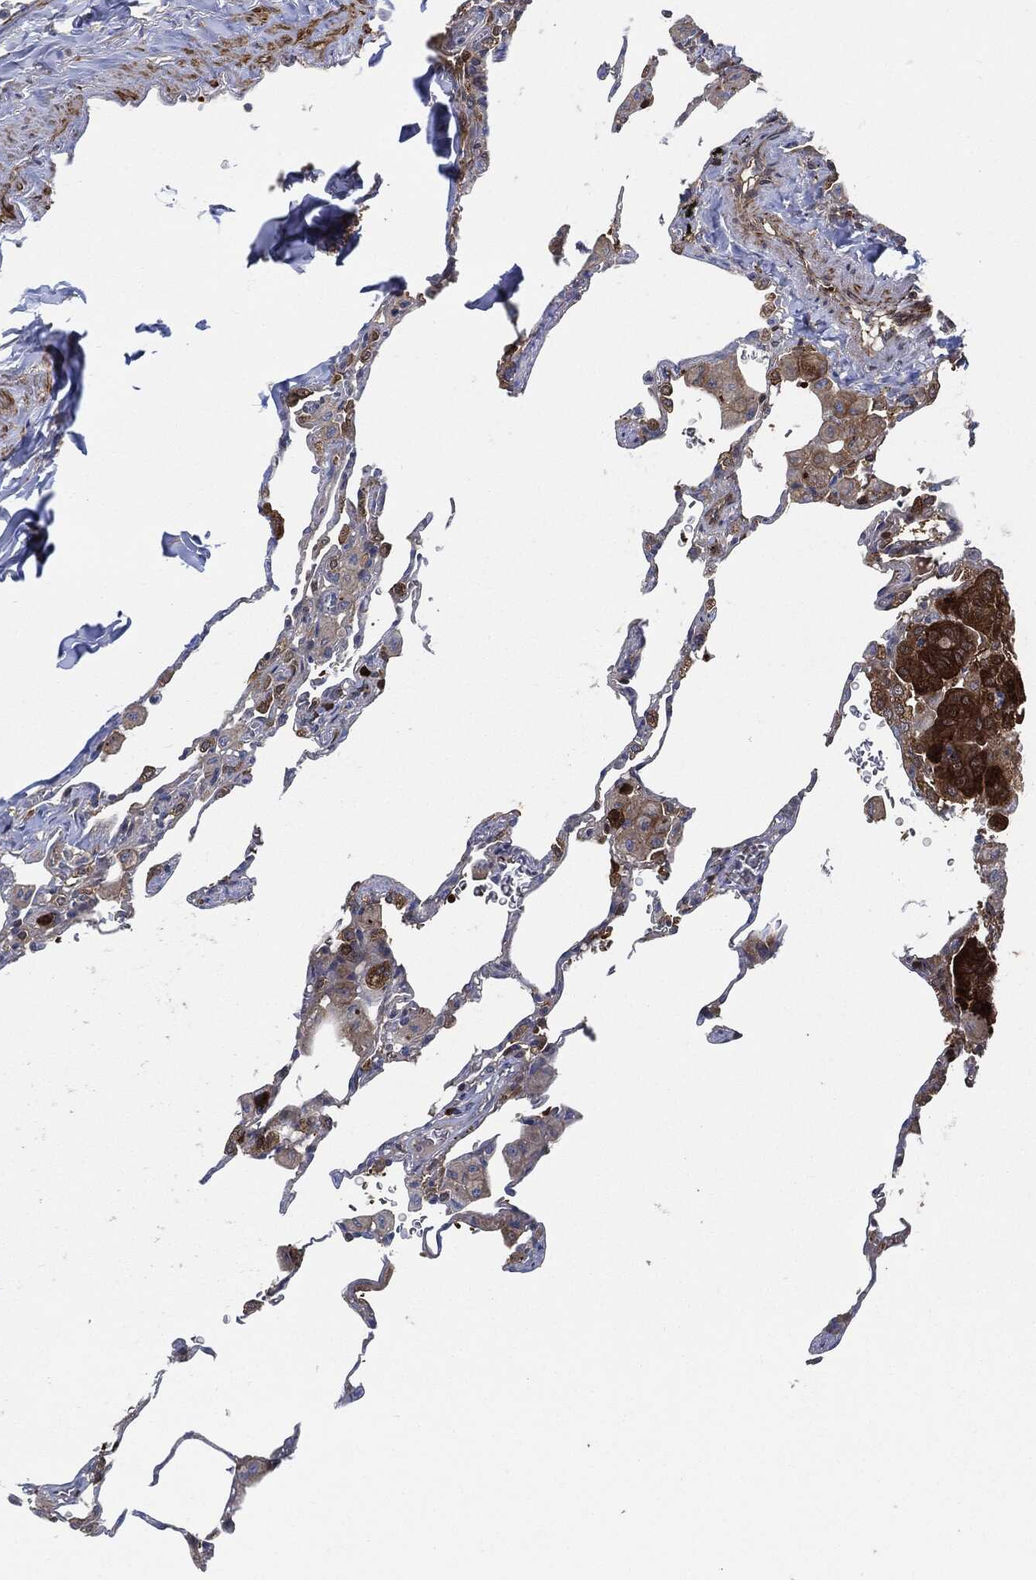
{"staining": {"intensity": "moderate", "quantity": "25%-75%", "location": "cytoplasmic/membranous"}, "tissue": "lung", "cell_type": "Alveolar cells", "image_type": "normal", "snomed": [{"axis": "morphology", "description": "Normal tissue, NOS"}, {"axis": "morphology", "description": "Adenocarcinoma, metastatic, NOS"}, {"axis": "topography", "description": "Lung"}], "caption": "Immunohistochemical staining of unremarkable lung displays medium levels of moderate cytoplasmic/membranous expression in approximately 25%-75% of alveolar cells.", "gene": "PRDX2", "patient": {"sex": "male", "age": 45}}